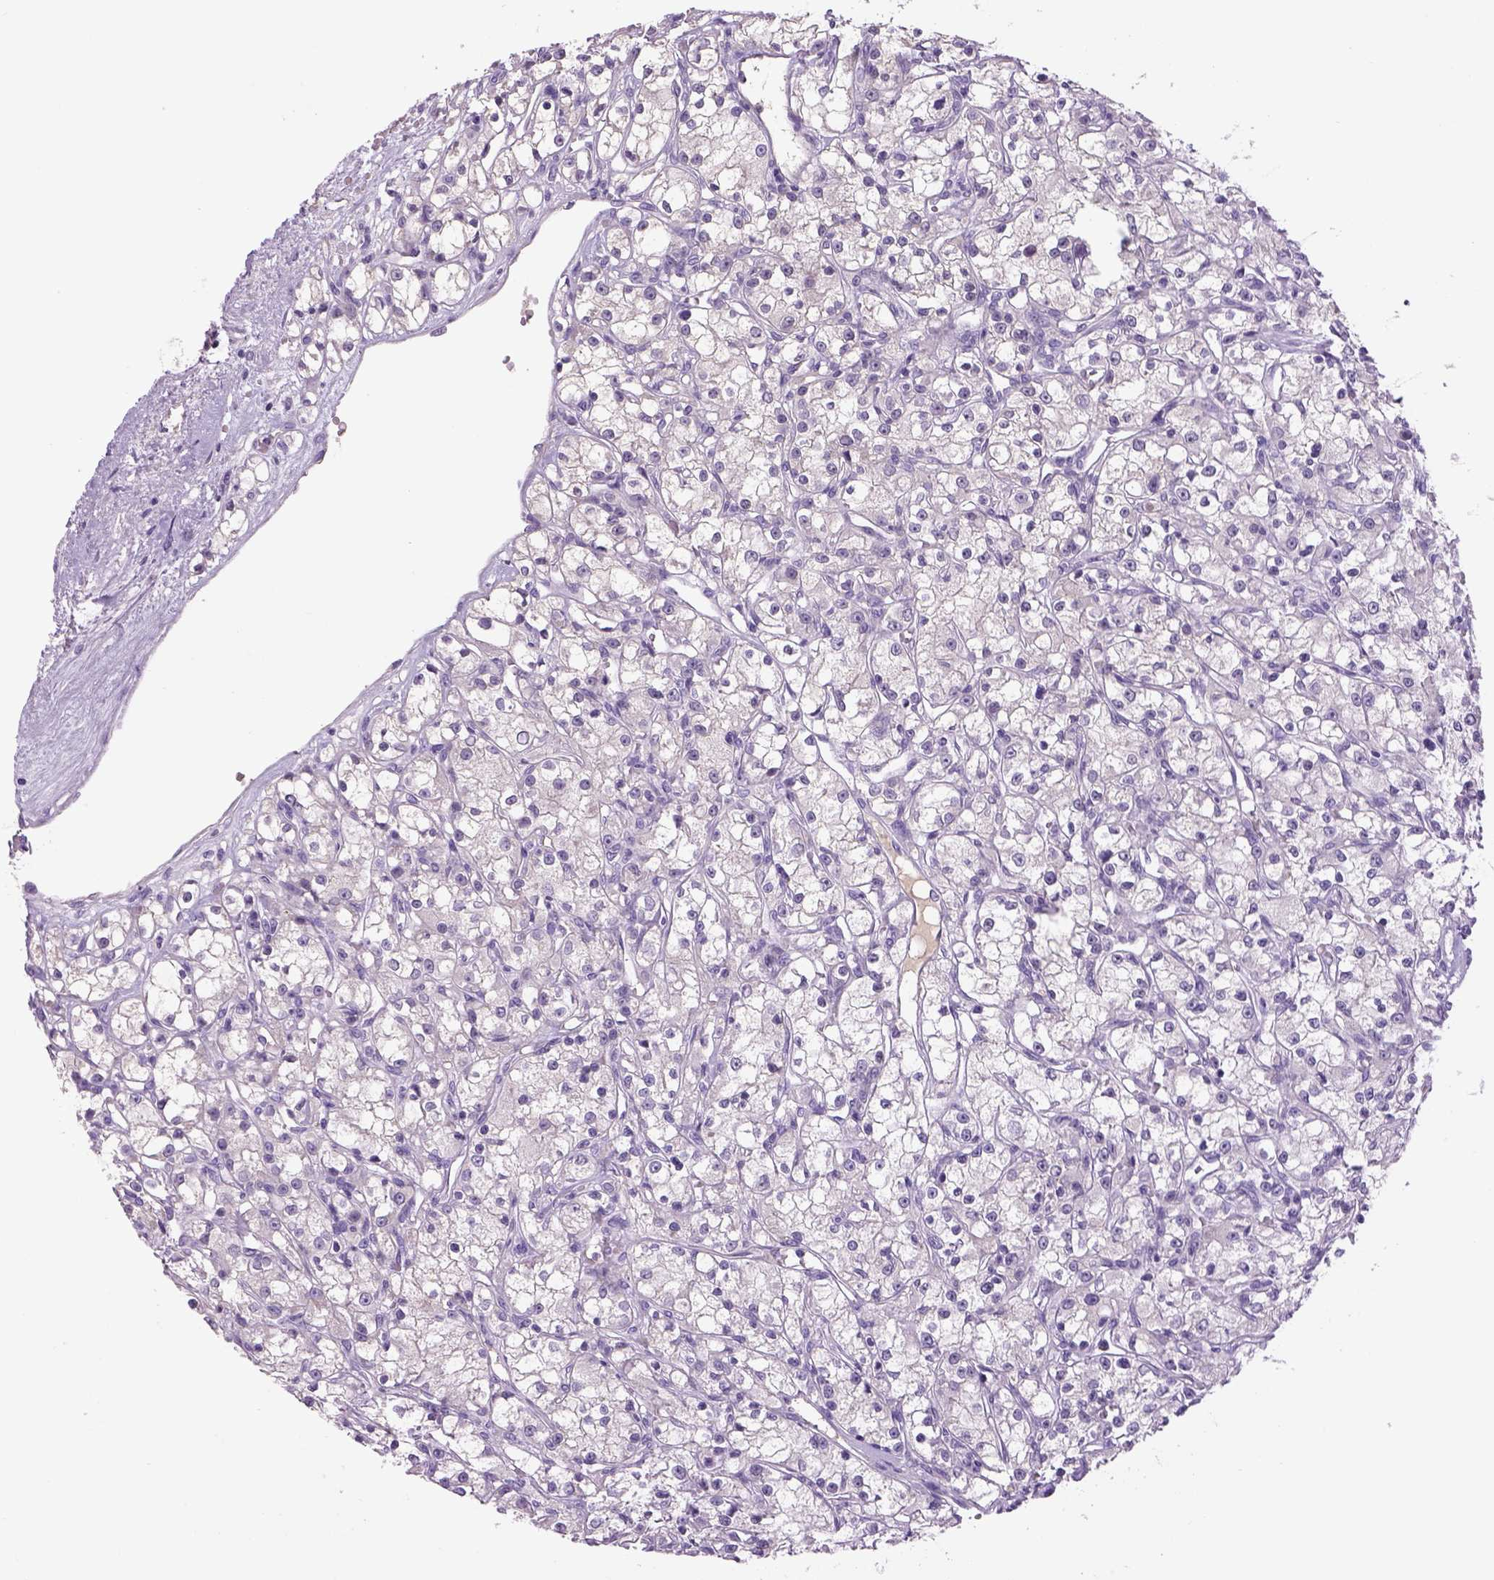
{"staining": {"intensity": "negative", "quantity": "none", "location": "none"}, "tissue": "renal cancer", "cell_type": "Tumor cells", "image_type": "cancer", "snomed": [{"axis": "morphology", "description": "Adenocarcinoma, NOS"}, {"axis": "topography", "description": "Kidney"}], "caption": "IHC of renal adenocarcinoma demonstrates no positivity in tumor cells. (DAB immunohistochemistry, high magnification).", "gene": "DBH", "patient": {"sex": "female", "age": 59}}